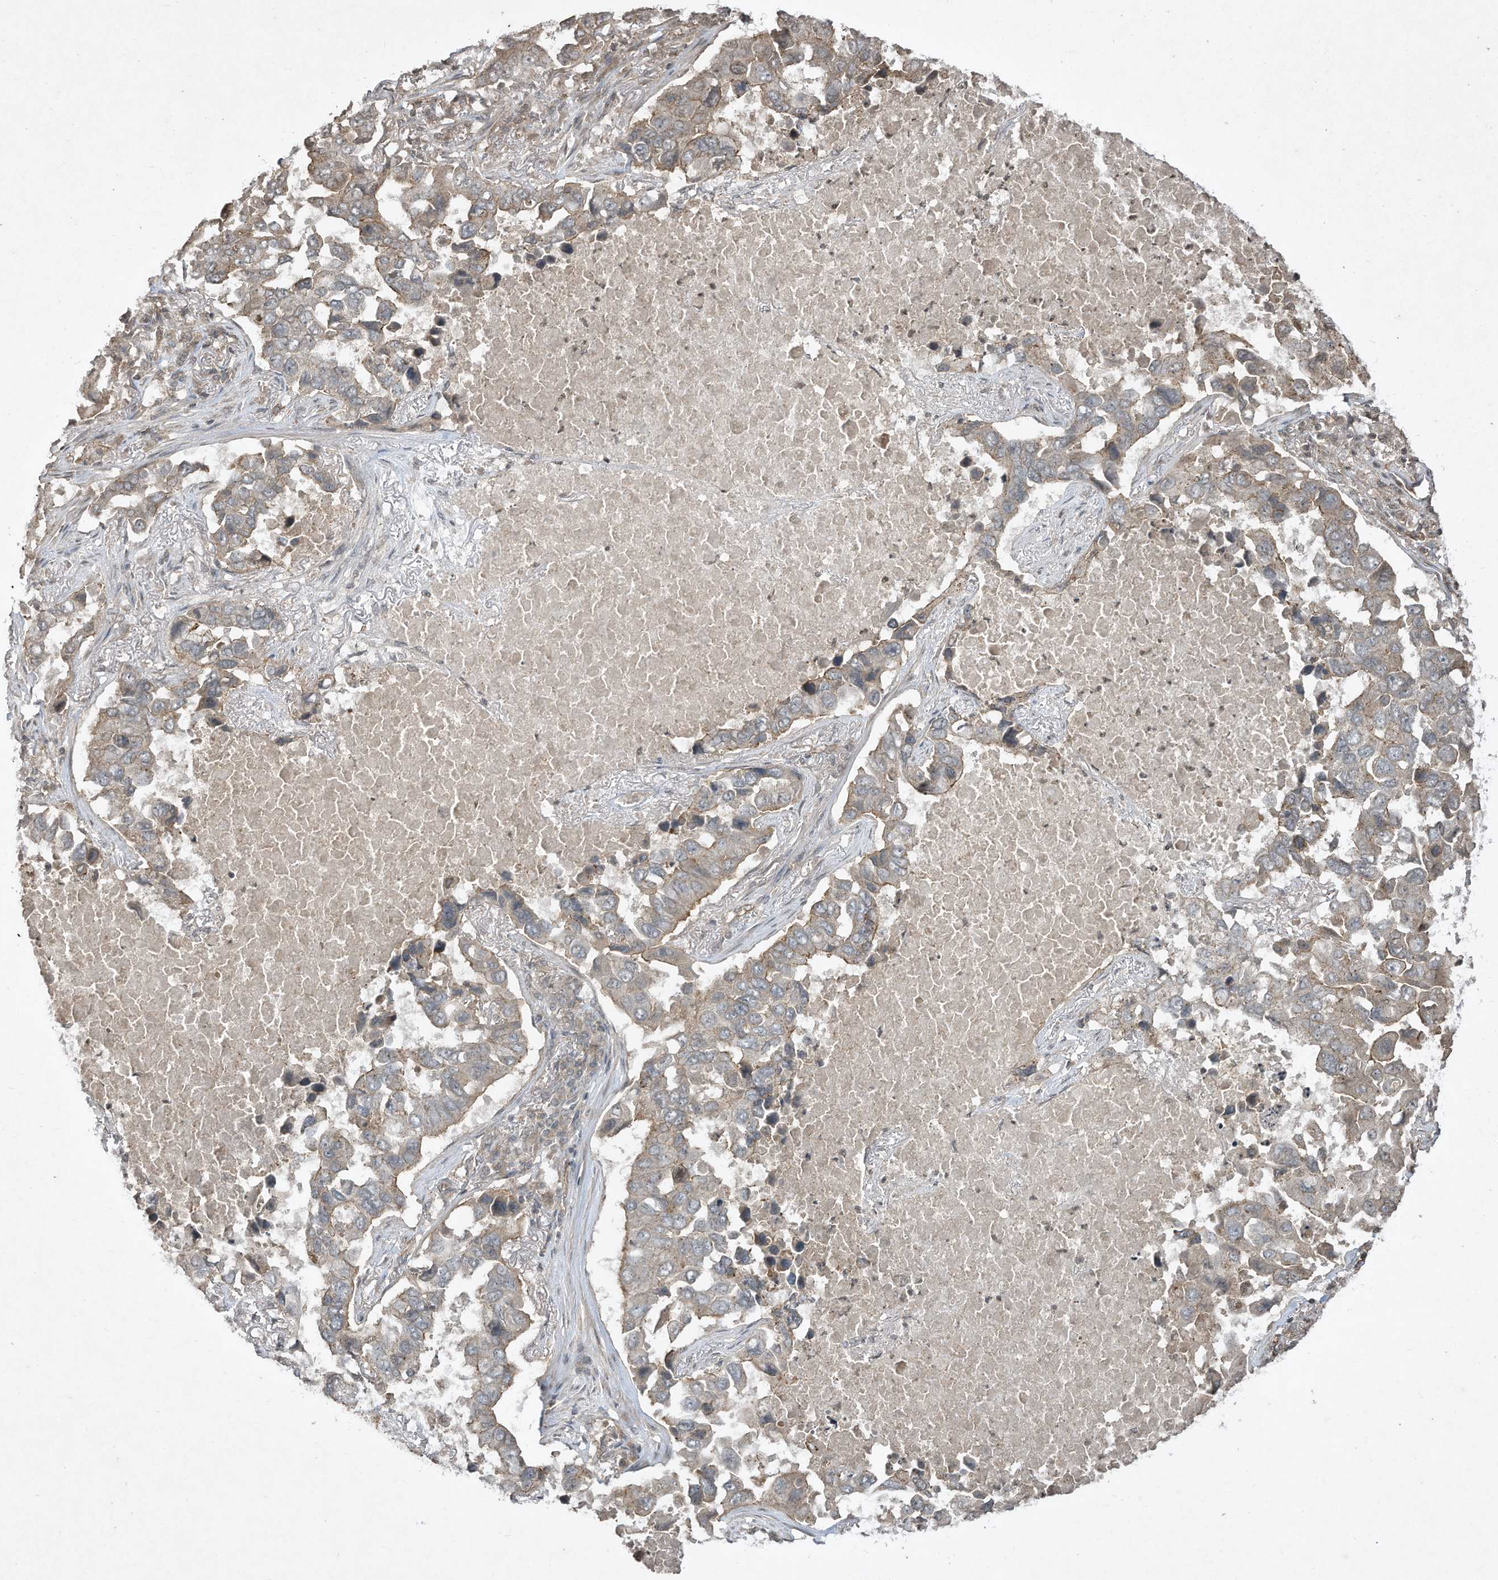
{"staining": {"intensity": "weak", "quantity": "25%-75%", "location": "cytoplasmic/membranous"}, "tissue": "lung cancer", "cell_type": "Tumor cells", "image_type": "cancer", "snomed": [{"axis": "morphology", "description": "Adenocarcinoma, NOS"}, {"axis": "topography", "description": "Lung"}], "caption": "Protein expression analysis of human lung cancer (adenocarcinoma) reveals weak cytoplasmic/membranous expression in about 25%-75% of tumor cells. The staining was performed using DAB (3,3'-diaminobenzidine), with brown indicating positive protein expression. Nuclei are stained blue with hematoxylin.", "gene": "MATN2", "patient": {"sex": "male", "age": 64}}